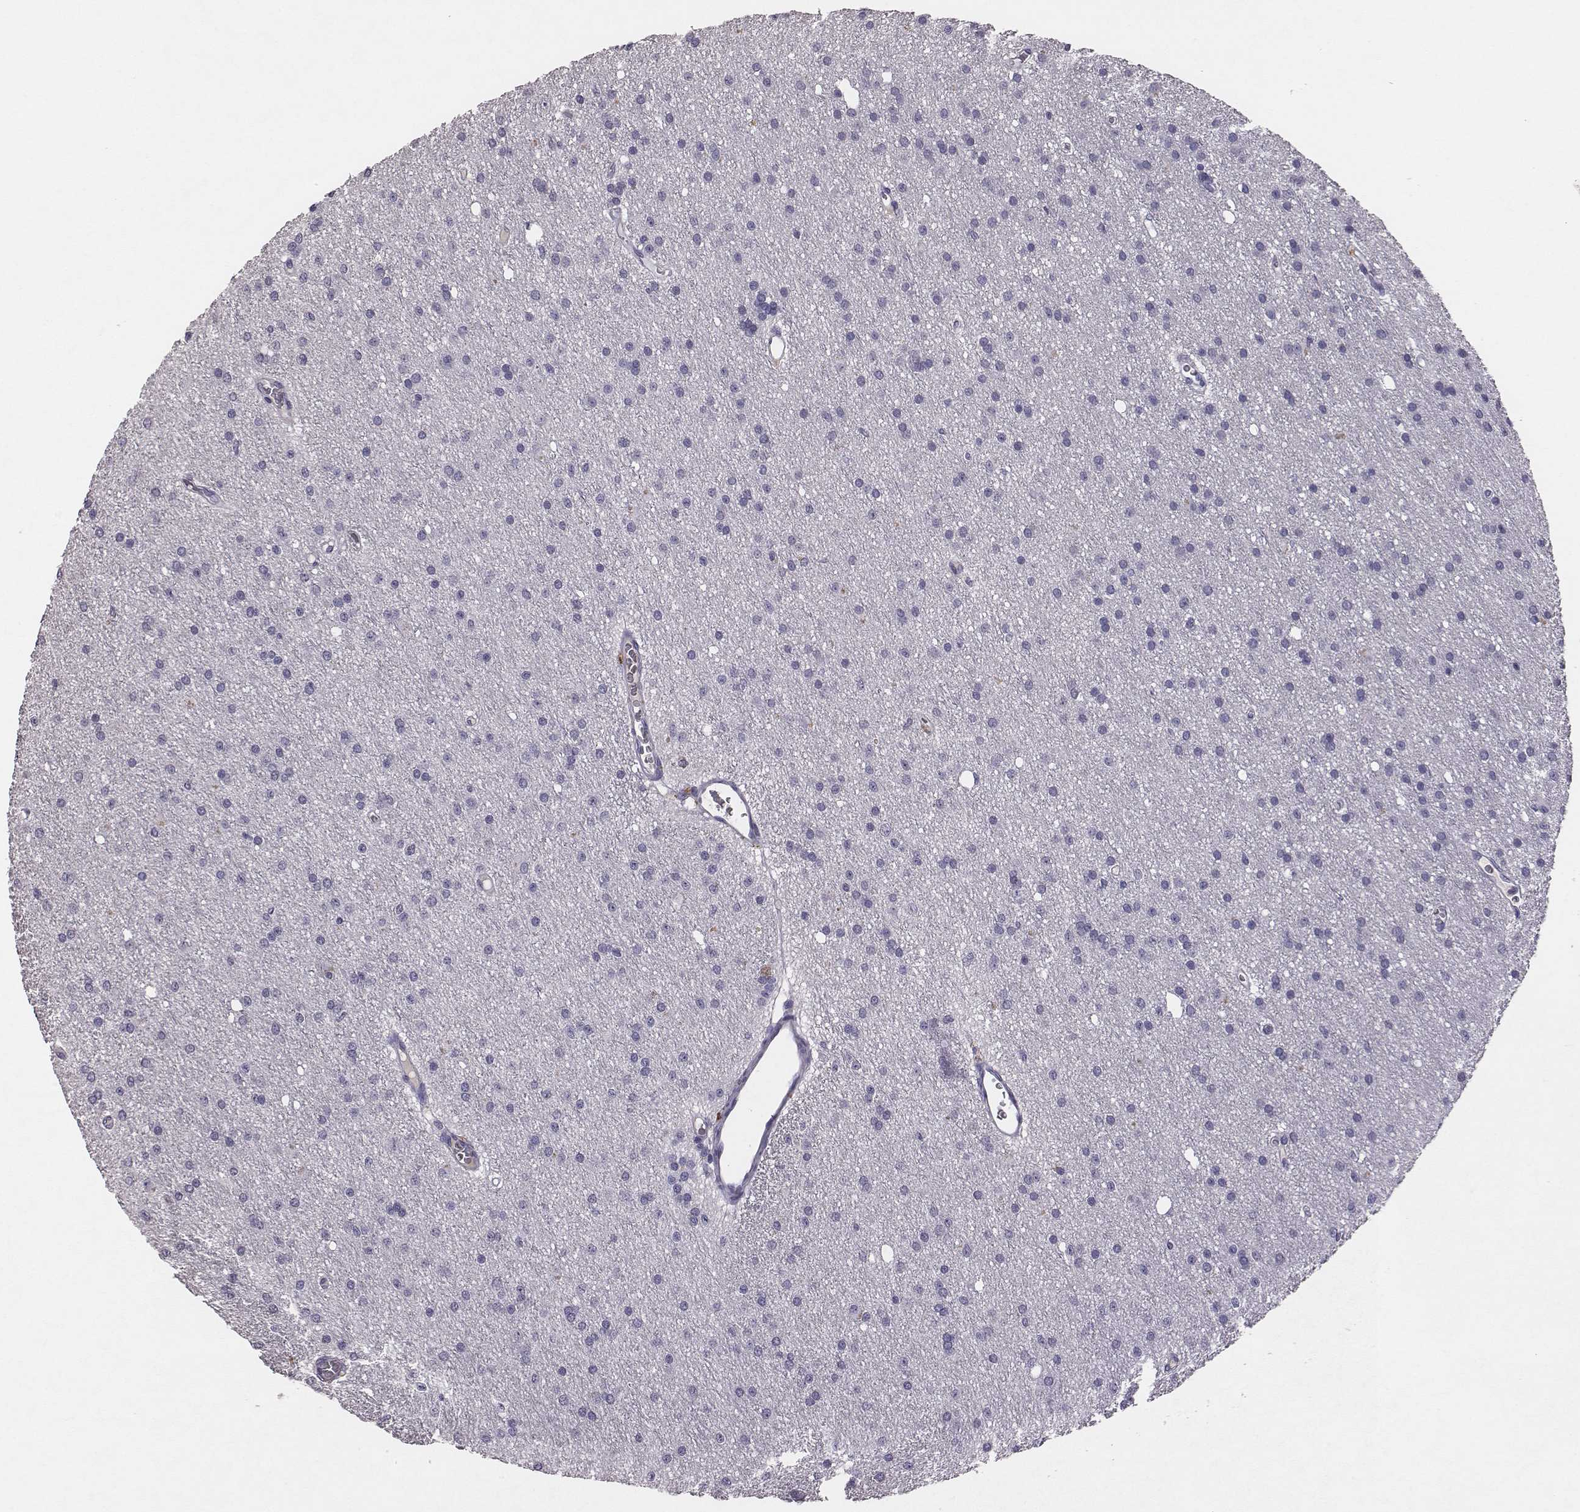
{"staining": {"intensity": "negative", "quantity": "none", "location": "none"}, "tissue": "glioma", "cell_type": "Tumor cells", "image_type": "cancer", "snomed": [{"axis": "morphology", "description": "Glioma, malignant, Low grade"}, {"axis": "topography", "description": "Brain"}], "caption": "An immunohistochemistry (IHC) micrograph of glioma is shown. There is no staining in tumor cells of glioma.", "gene": "EN1", "patient": {"sex": "male", "age": 27}}